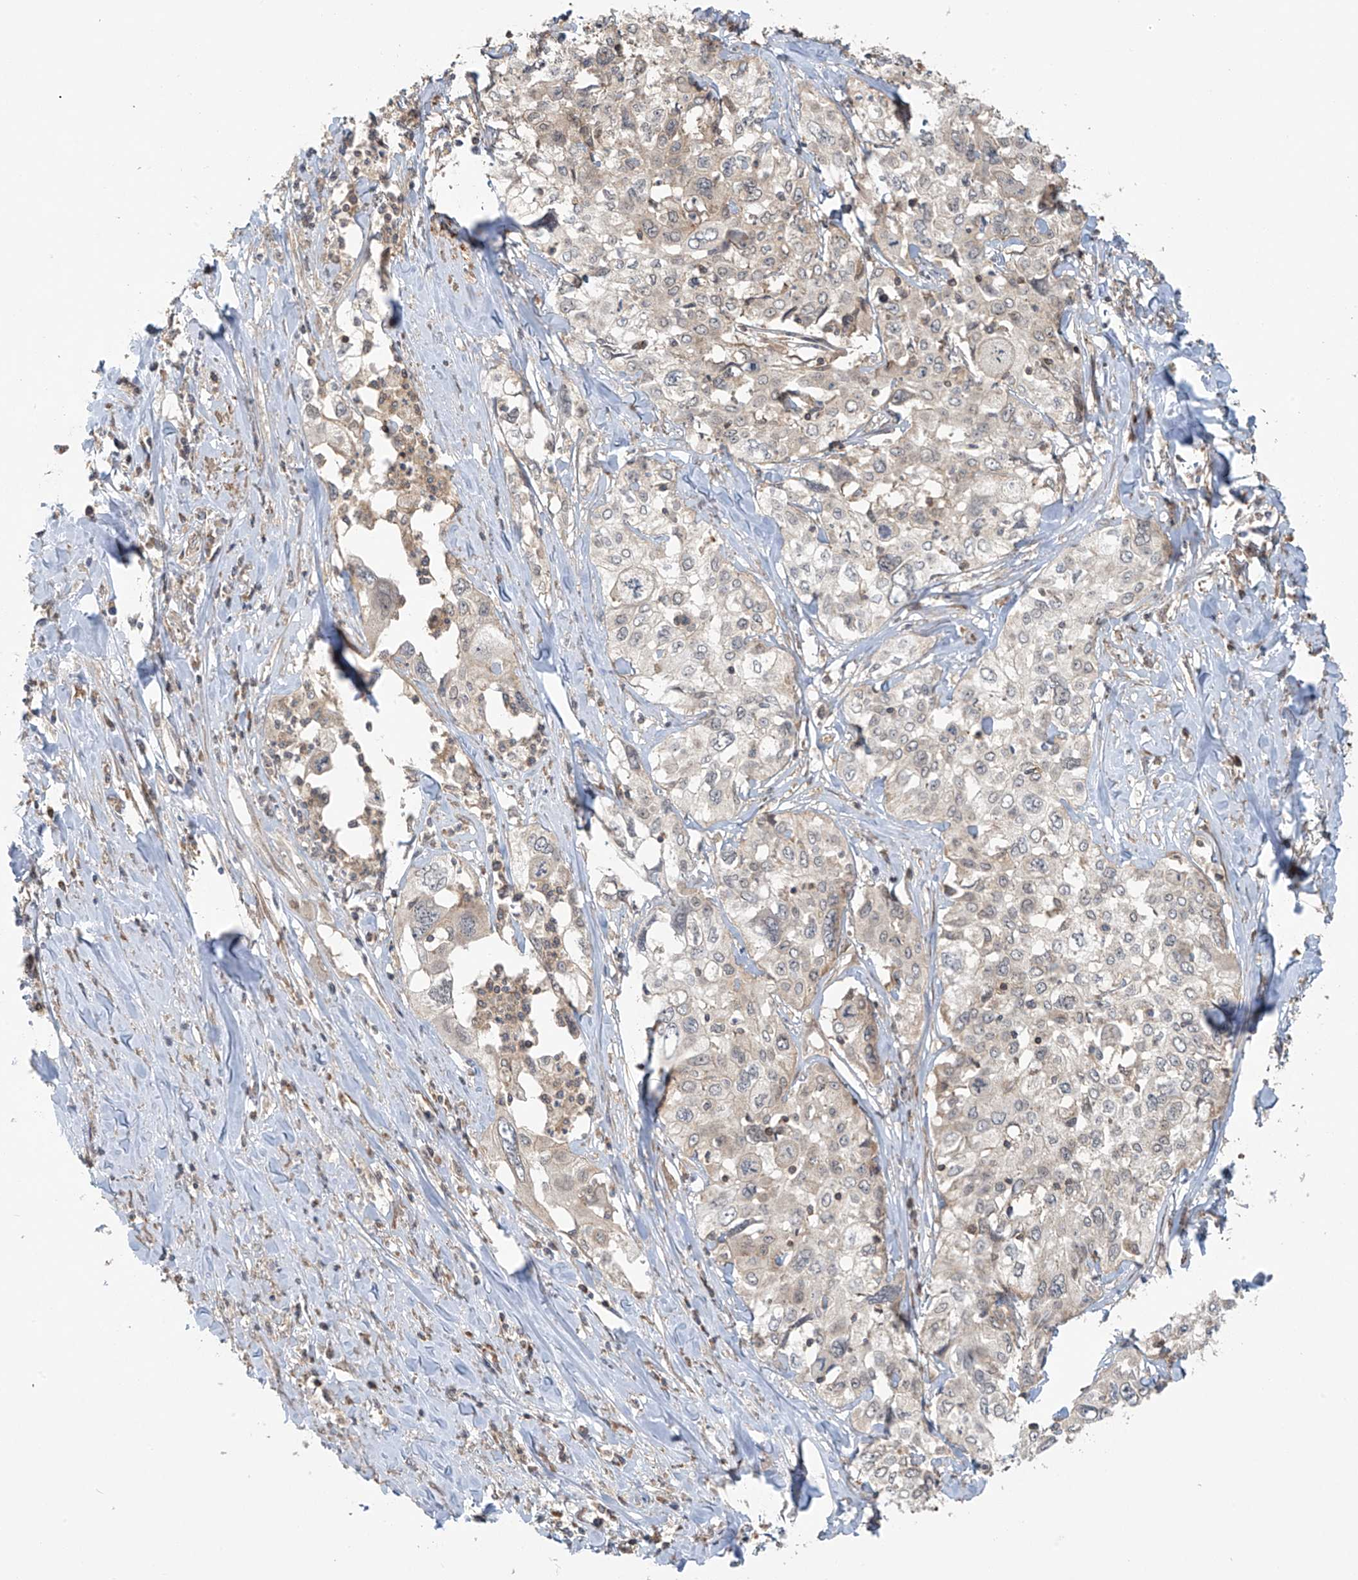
{"staining": {"intensity": "negative", "quantity": "none", "location": "none"}, "tissue": "cervical cancer", "cell_type": "Tumor cells", "image_type": "cancer", "snomed": [{"axis": "morphology", "description": "Squamous cell carcinoma, NOS"}, {"axis": "topography", "description": "Cervix"}], "caption": "High power microscopy micrograph of an IHC micrograph of squamous cell carcinoma (cervical), revealing no significant expression in tumor cells. (DAB (3,3'-diaminobenzidine) immunohistochemistry (IHC) visualized using brightfield microscopy, high magnification).", "gene": "HDDC2", "patient": {"sex": "female", "age": 31}}